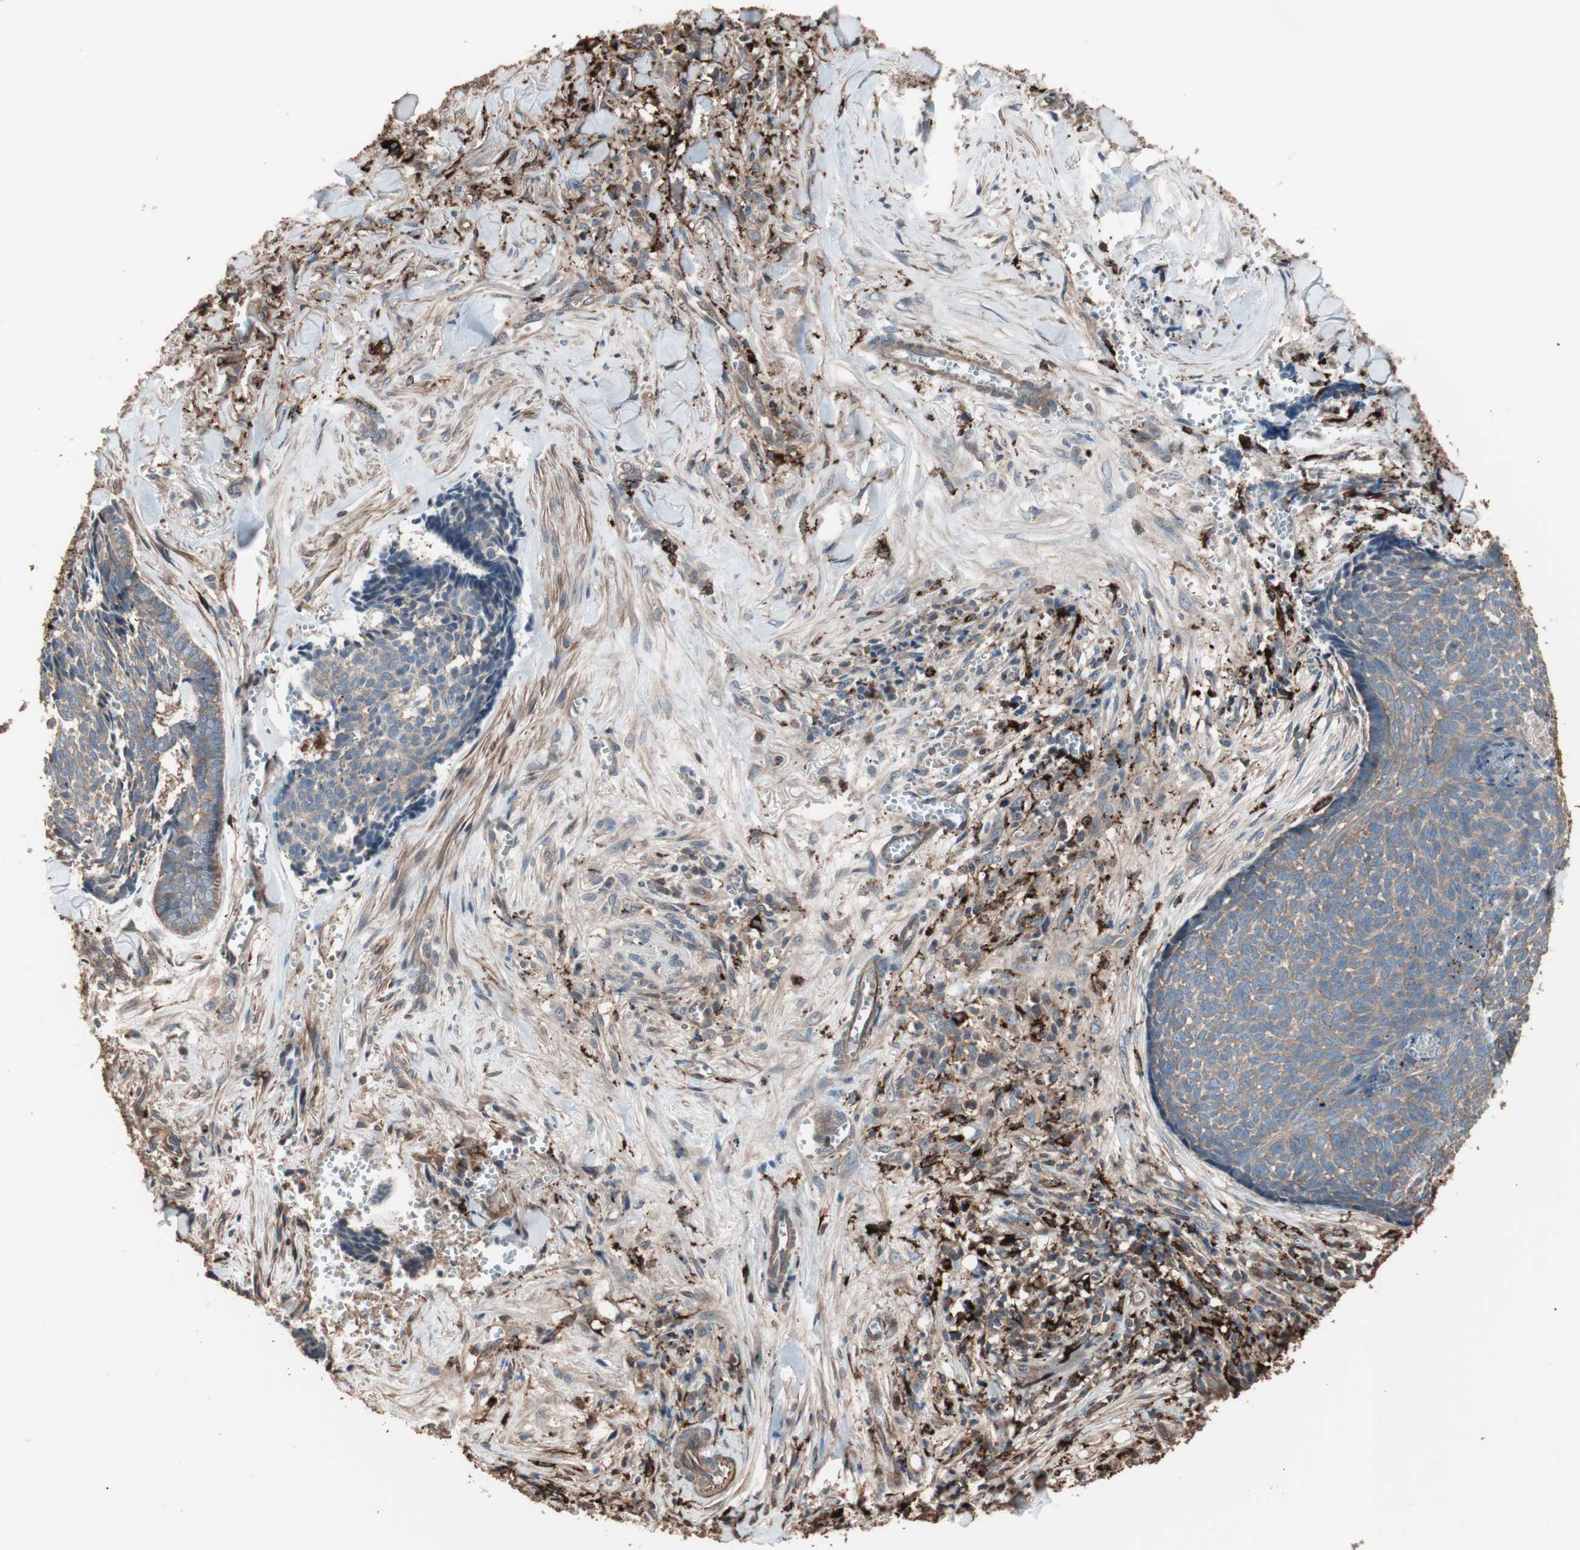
{"staining": {"intensity": "moderate", "quantity": ">75%", "location": "cytoplasmic/membranous"}, "tissue": "skin cancer", "cell_type": "Tumor cells", "image_type": "cancer", "snomed": [{"axis": "morphology", "description": "Basal cell carcinoma"}, {"axis": "topography", "description": "Skin"}], "caption": "Immunohistochemical staining of human skin cancer demonstrates moderate cytoplasmic/membranous protein staining in about >75% of tumor cells.", "gene": "CCT3", "patient": {"sex": "male", "age": 84}}